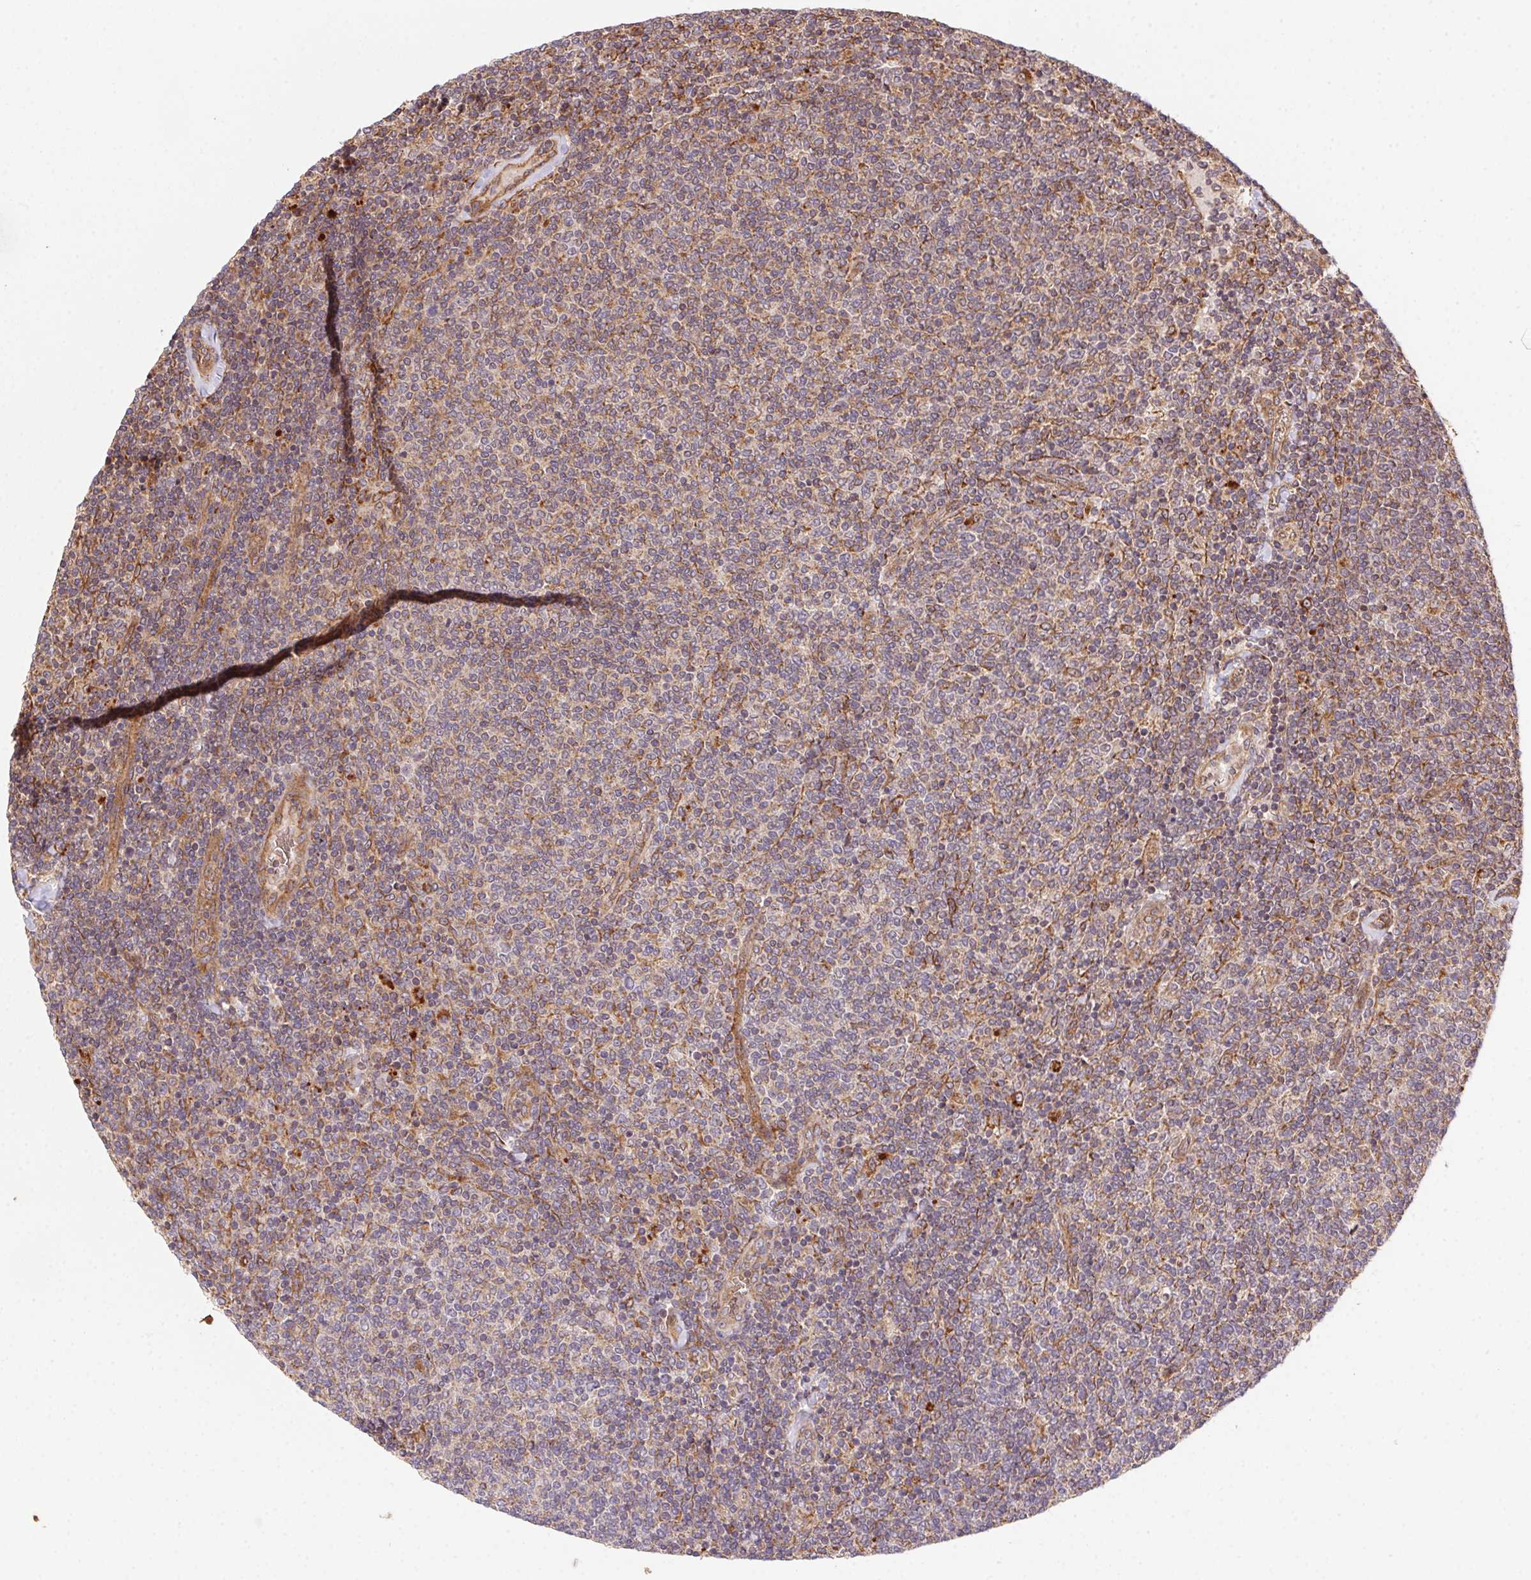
{"staining": {"intensity": "weak", "quantity": "<25%", "location": "cytoplasmic/membranous"}, "tissue": "lymphoma", "cell_type": "Tumor cells", "image_type": "cancer", "snomed": [{"axis": "morphology", "description": "Malignant lymphoma, non-Hodgkin's type, Low grade"}, {"axis": "topography", "description": "Lymph node"}], "caption": "The immunohistochemistry (IHC) photomicrograph has no significant expression in tumor cells of lymphoma tissue.", "gene": "USE1", "patient": {"sex": "male", "age": 52}}